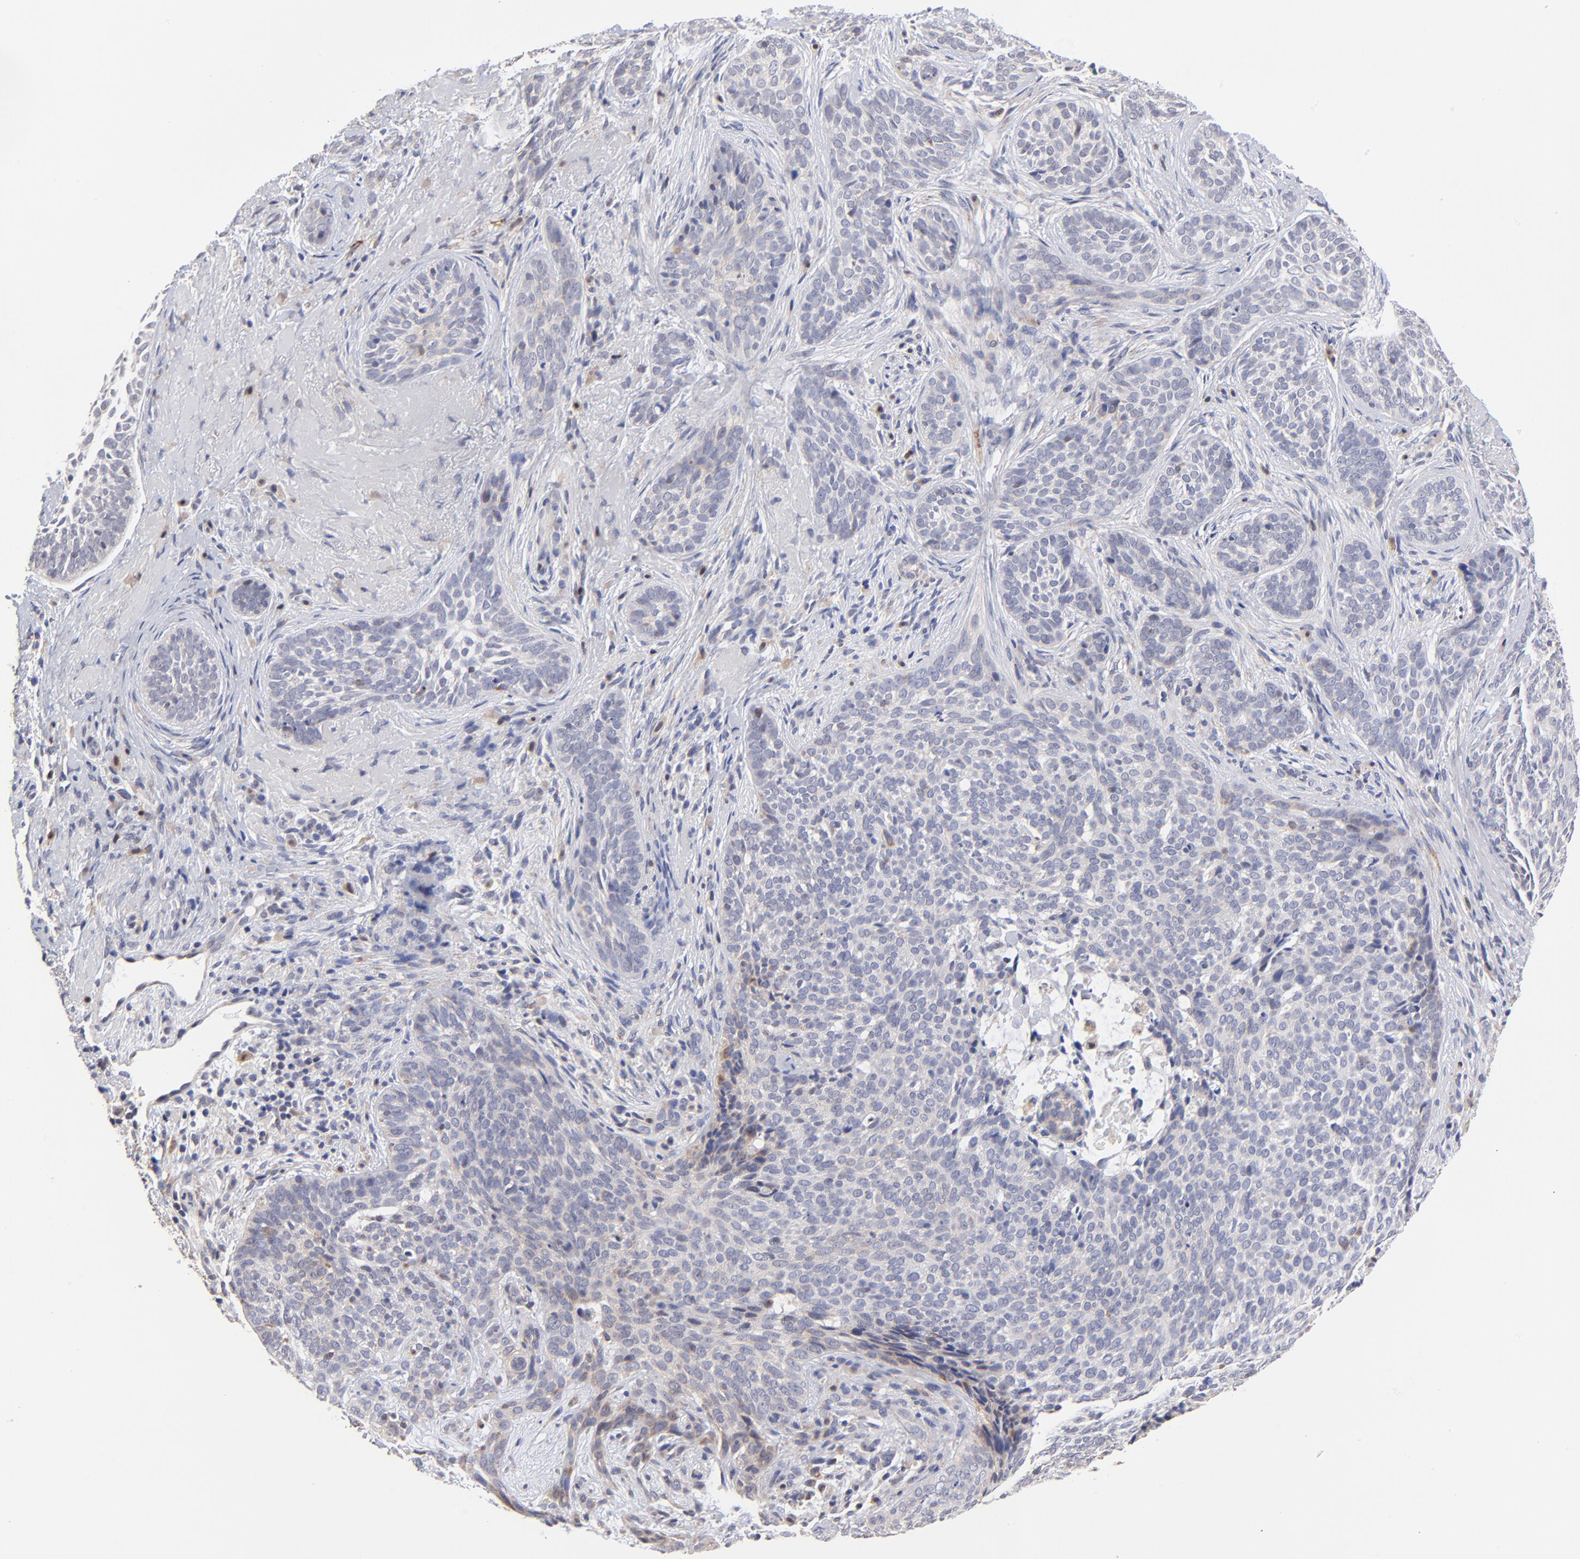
{"staining": {"intensity": "weak", "quantity": "<25%", "location": "cytoplasmic/membranous"}, "tissue": "skin cancer", "cell_type": "Tumor cells", "image_type": "cancer", "snomed": [{"axis": "morphology", "description": "Basal cell carcinoma"}, {"axis": "topography", "description": "Skin"}], "caption": "This is an IHC photomicrograph of basal cell carcinoma (skin). There is no positivity in tumor cells.", "gene": "FBXL12", "patient": {"sex": "male", "age": 91}}